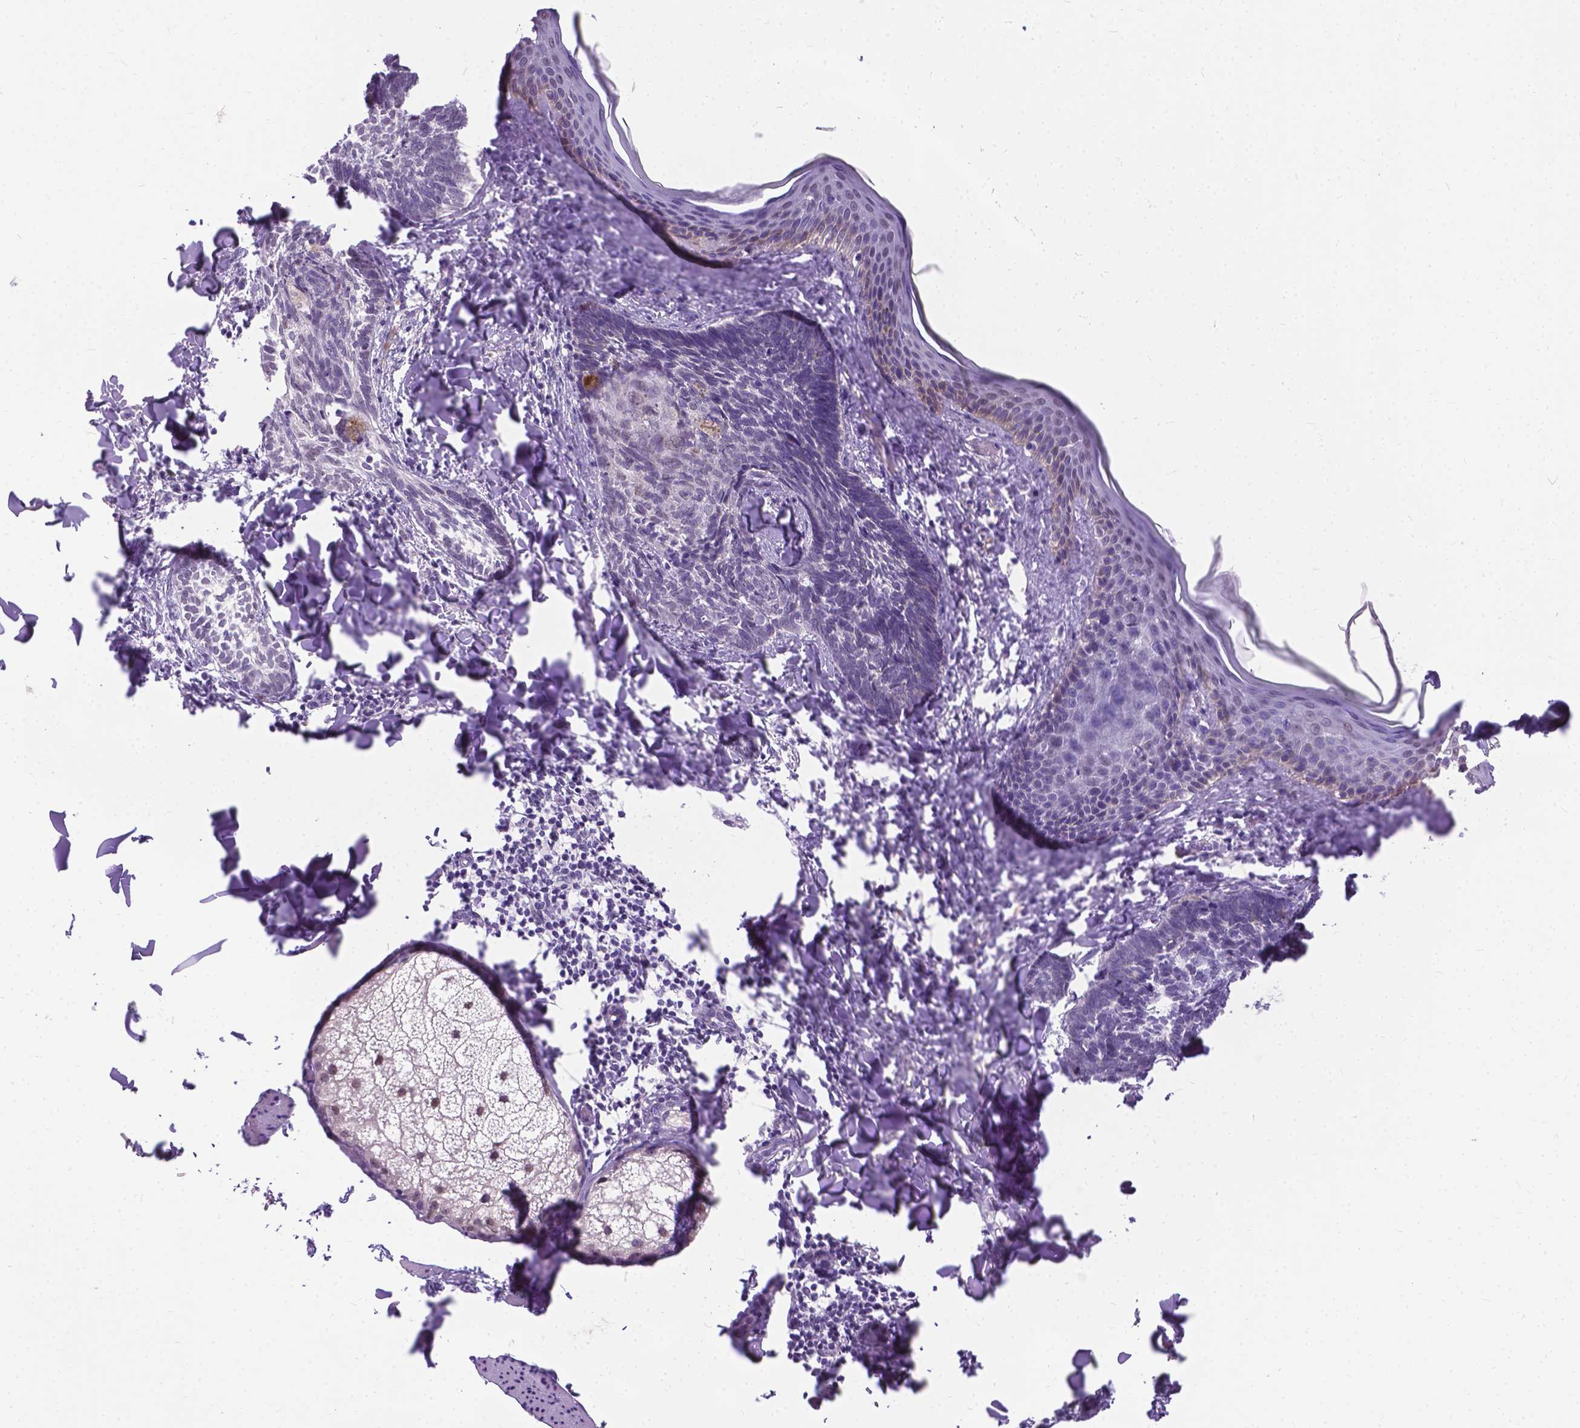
{"staining": {"intensity": "negative", "quantity": "none", "location": "none"}, "tissue": "skin cancer", "cell_type": "Tumor cells", "image_type": "cancer", "snomed": [{"axis": "morphology", "description": "Normal tissue, NOS"}, {"axis": "morphology", "description": "Basal cell carcinoma"}, {"axis": "topography", "description": "Skin"}], "caption": "IHC micrograph of human skin basal cell carcinoma stained for a protein (brown), which exhibits no staining in tumor cells.", "gene": "APCDD1L", "patient": {"sex": "male", "age": 46}}